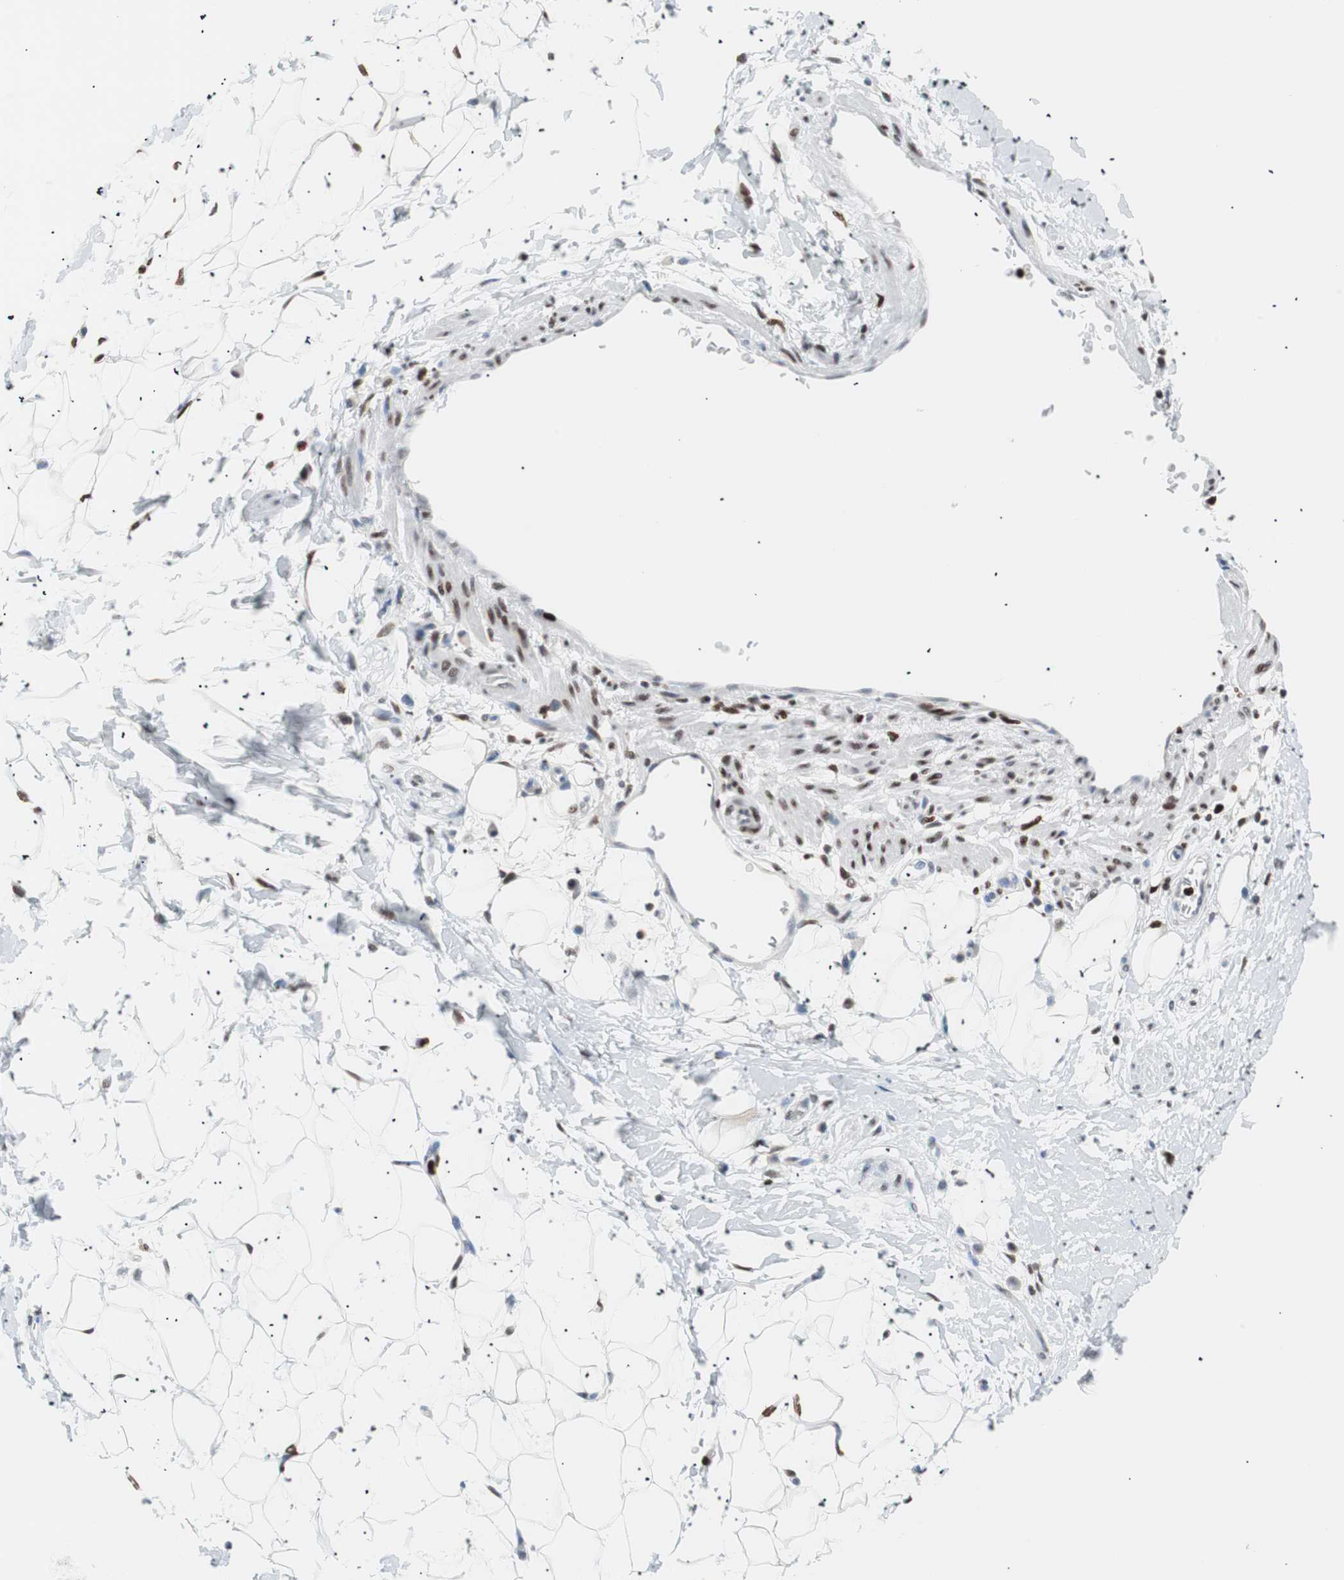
{"staining": {"intensity": "strong", "quantity": ">75%", "location": "nuclear"}, "tissue": "adipose tissue", "cell_type": "Adipocytes", "image_type": "normal", "snomed": [{"axis": "morphology", "description": "Normal tissue, NOS"}, {"axis": "topography", "description": "Soft tissue"}], "caption": "Adipose tissue stained with a brown dye demonstrates strong nuclear positive staining in approximately >75% of adipocytes.", "gene": "CEBPB", "patient": {"sex": "male", "age": 72}}